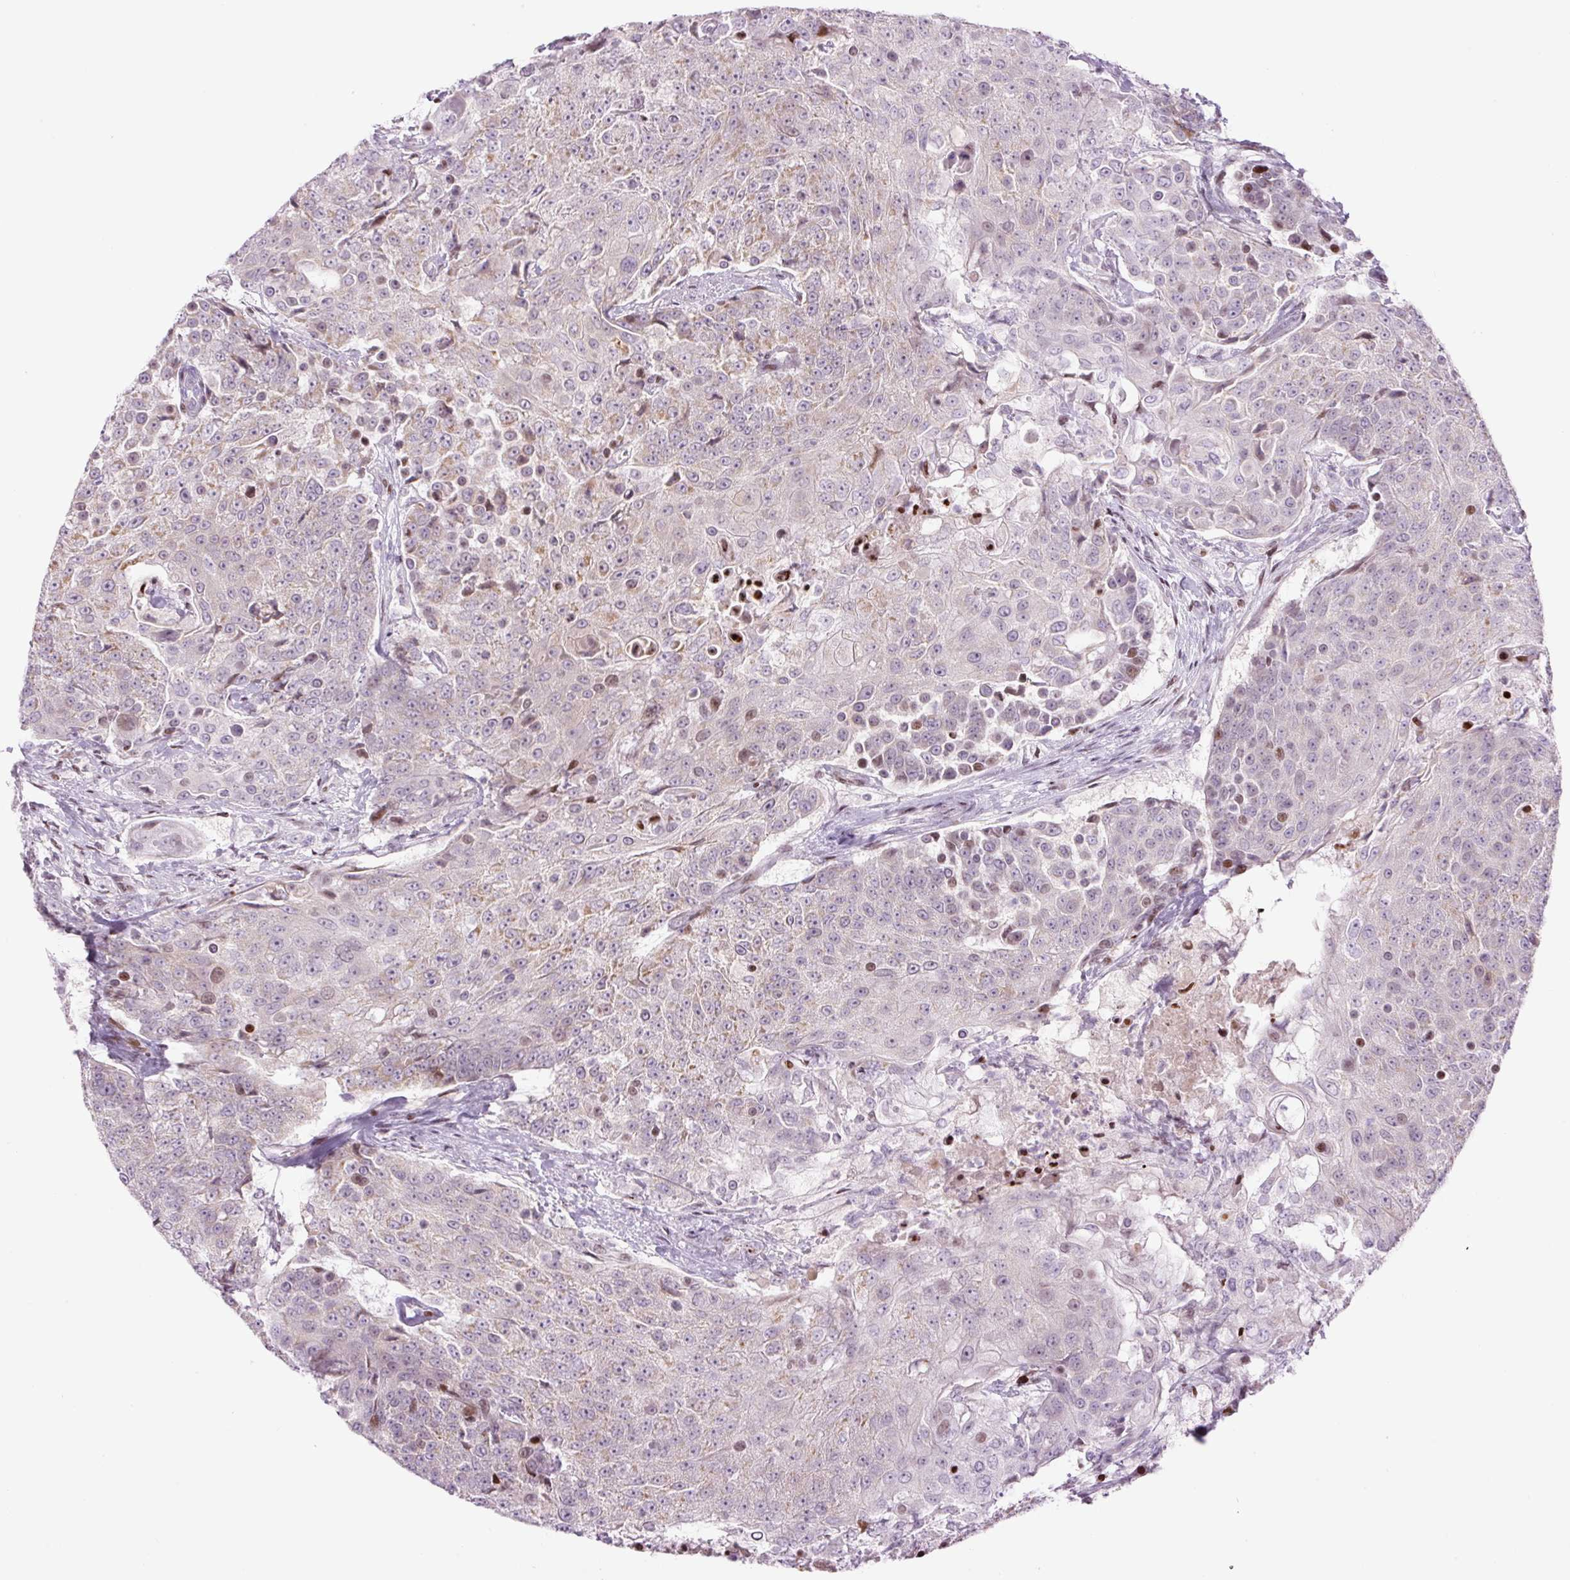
{"staining": {"intensity": "moderate", "quantity": "<25%", "location": "cytoplasmic/membranous,nuclear"}, "tissue": "urothelial cancer", "cell_type": "Tumor cells", "image_type": "cancer", "snomed": [{"axis": "morphology", "description": "Urothelial carcinoma, High grade"}, {"axis": "topography", "description": "Urinary bladder"}], "caption": "About <25% of tumor cells in urothelial cancer display moderate cytoplasmic/membranous and nuclear protein positivity as visualized by brown immunohistochemical staining.", "gene": "TMEM177", "patient": {"sex": "female", "age": 63}}